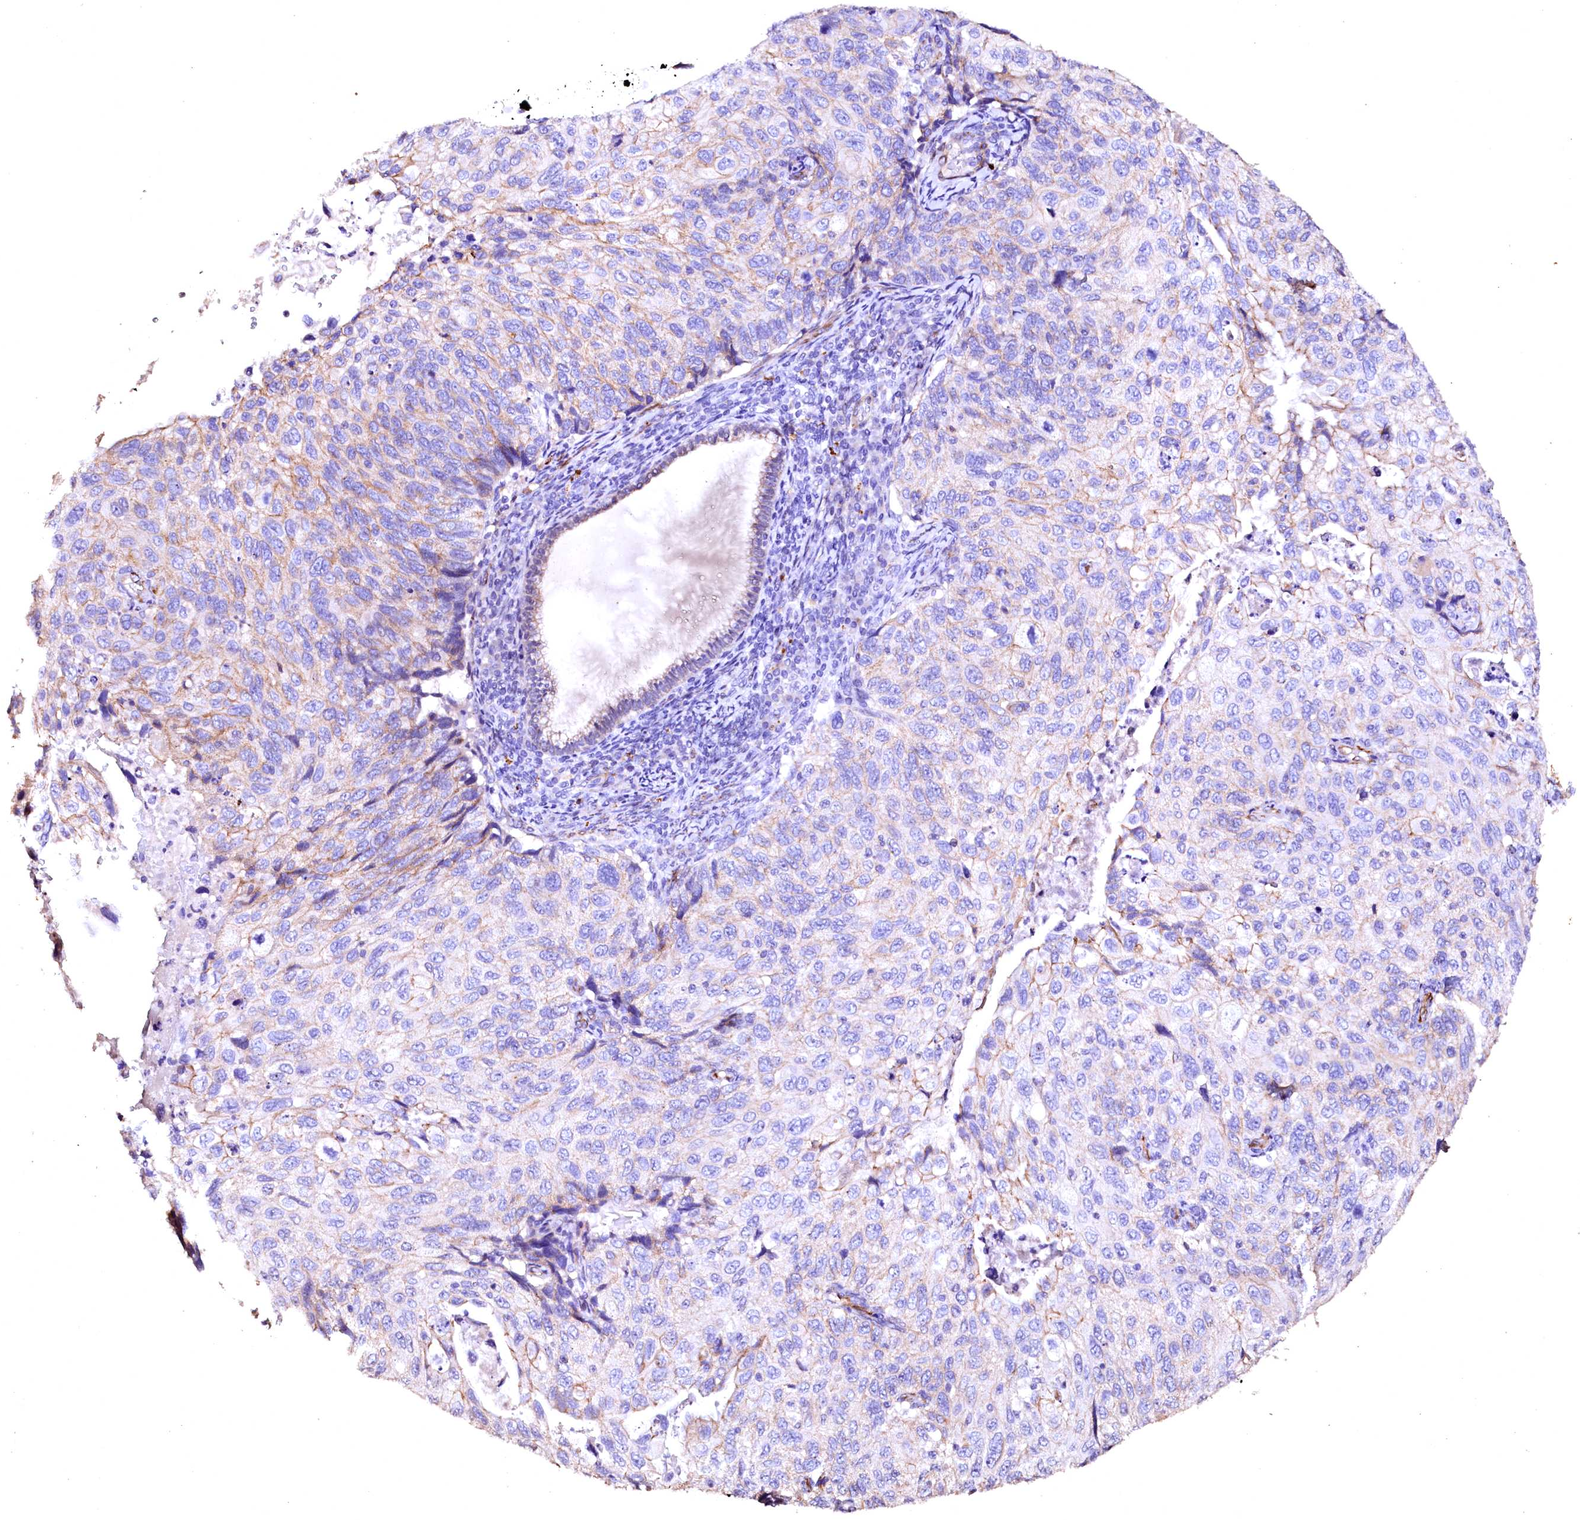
{"staining": {"intensity": "weak", "quantity": "<25%", "location": "cytoplasmic/membranous"}, "tissue": "cervical cancer", "cell_type": "Tumor cells", "image_type": "cancer", "snomed": [{"axis": "morphology", "description": "Squamous cell carcinoma, NOS"}, {"axis": "topography", "description": "Cervix"}], "caption": "This is an immunohistochemistry image of human cervical cancer. There is no positivity in tumor cells.", "gene": "VPS36", "patient": {"sex": "female", "age": 70}}